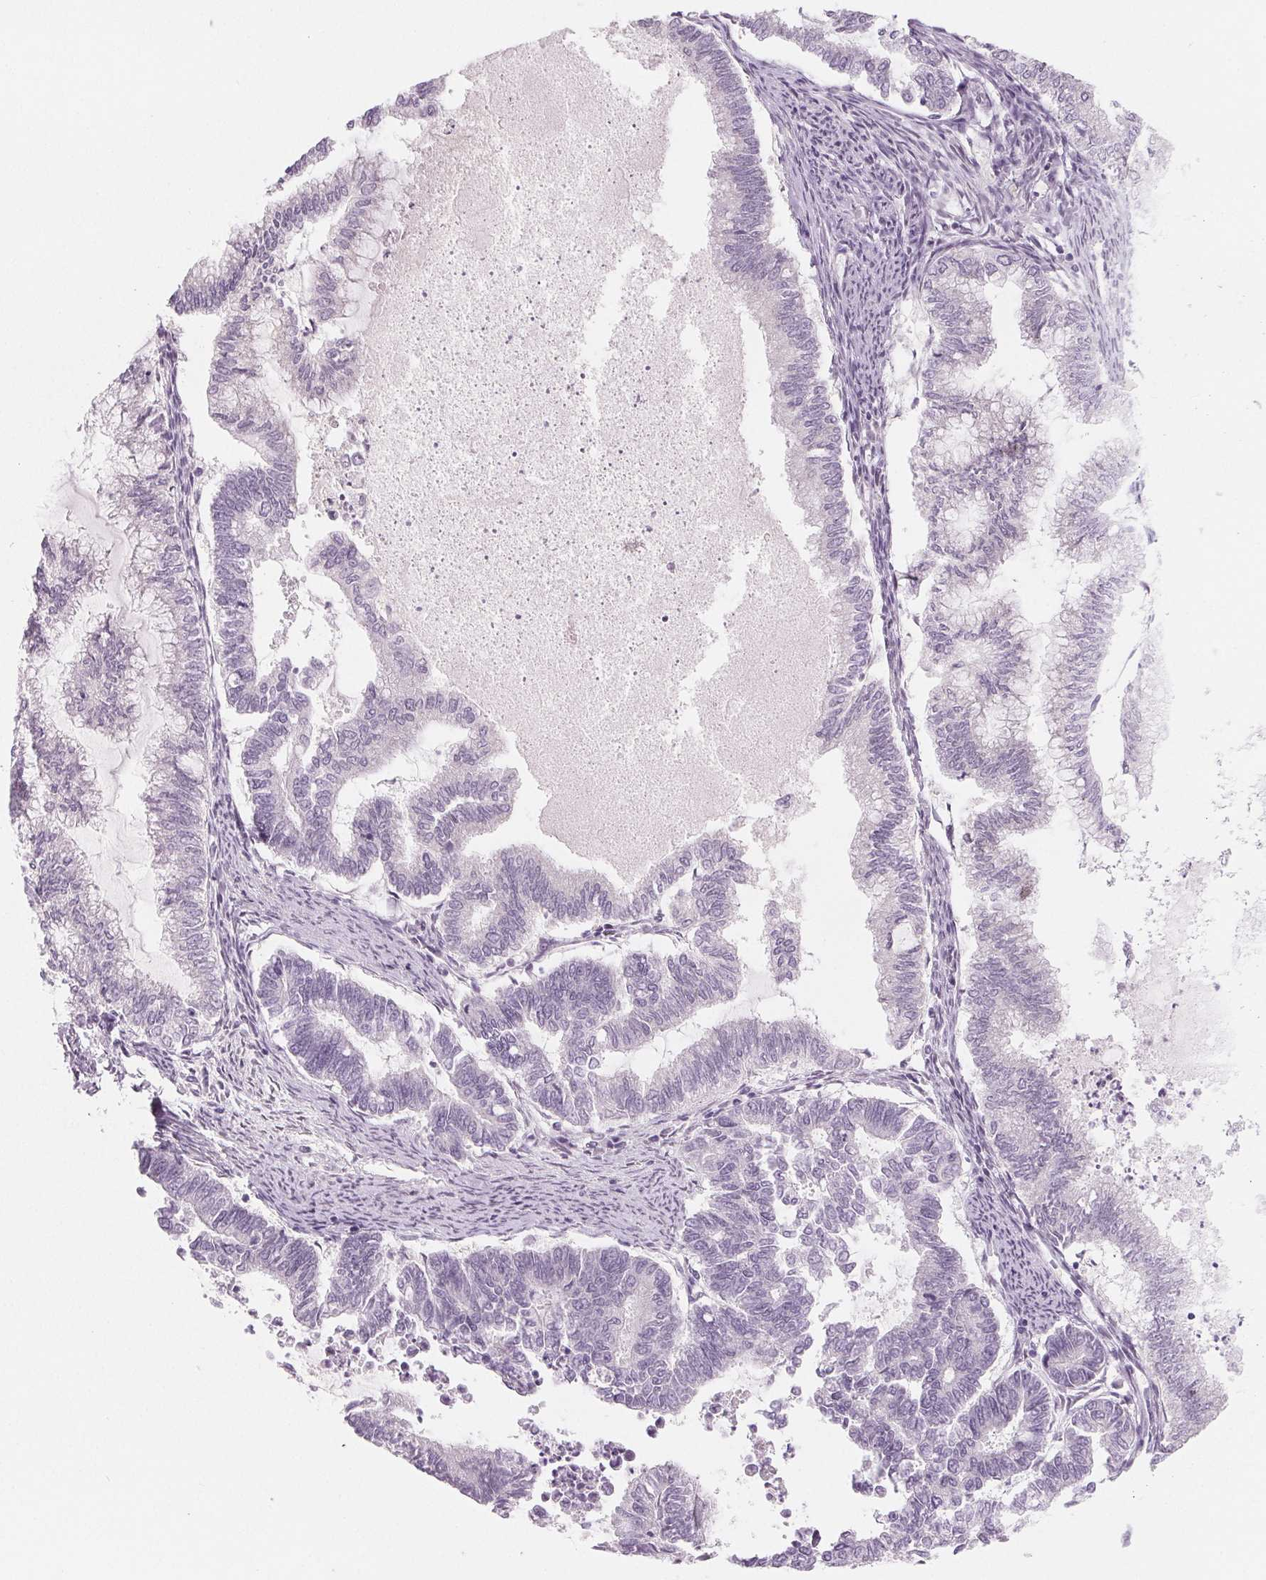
{"staining": {"intensity": "negative", "quantity": "none", "location": "none"}, "tissue": "endometrial cancer", "cell_type": "Tumor cells", "image_type": "cancer", "snomed": [{"axis": "morphology", "description": "Adenocarcinoma, NOS"}, {"axis": "topography", "description": "Endometrium"}], "caption": "Tumor cells are negative for brown protein staining in endometrial cancer (adenocarcinoma).", "gene": "CFC1", "patient": {"sex": "female", "age": 79}}